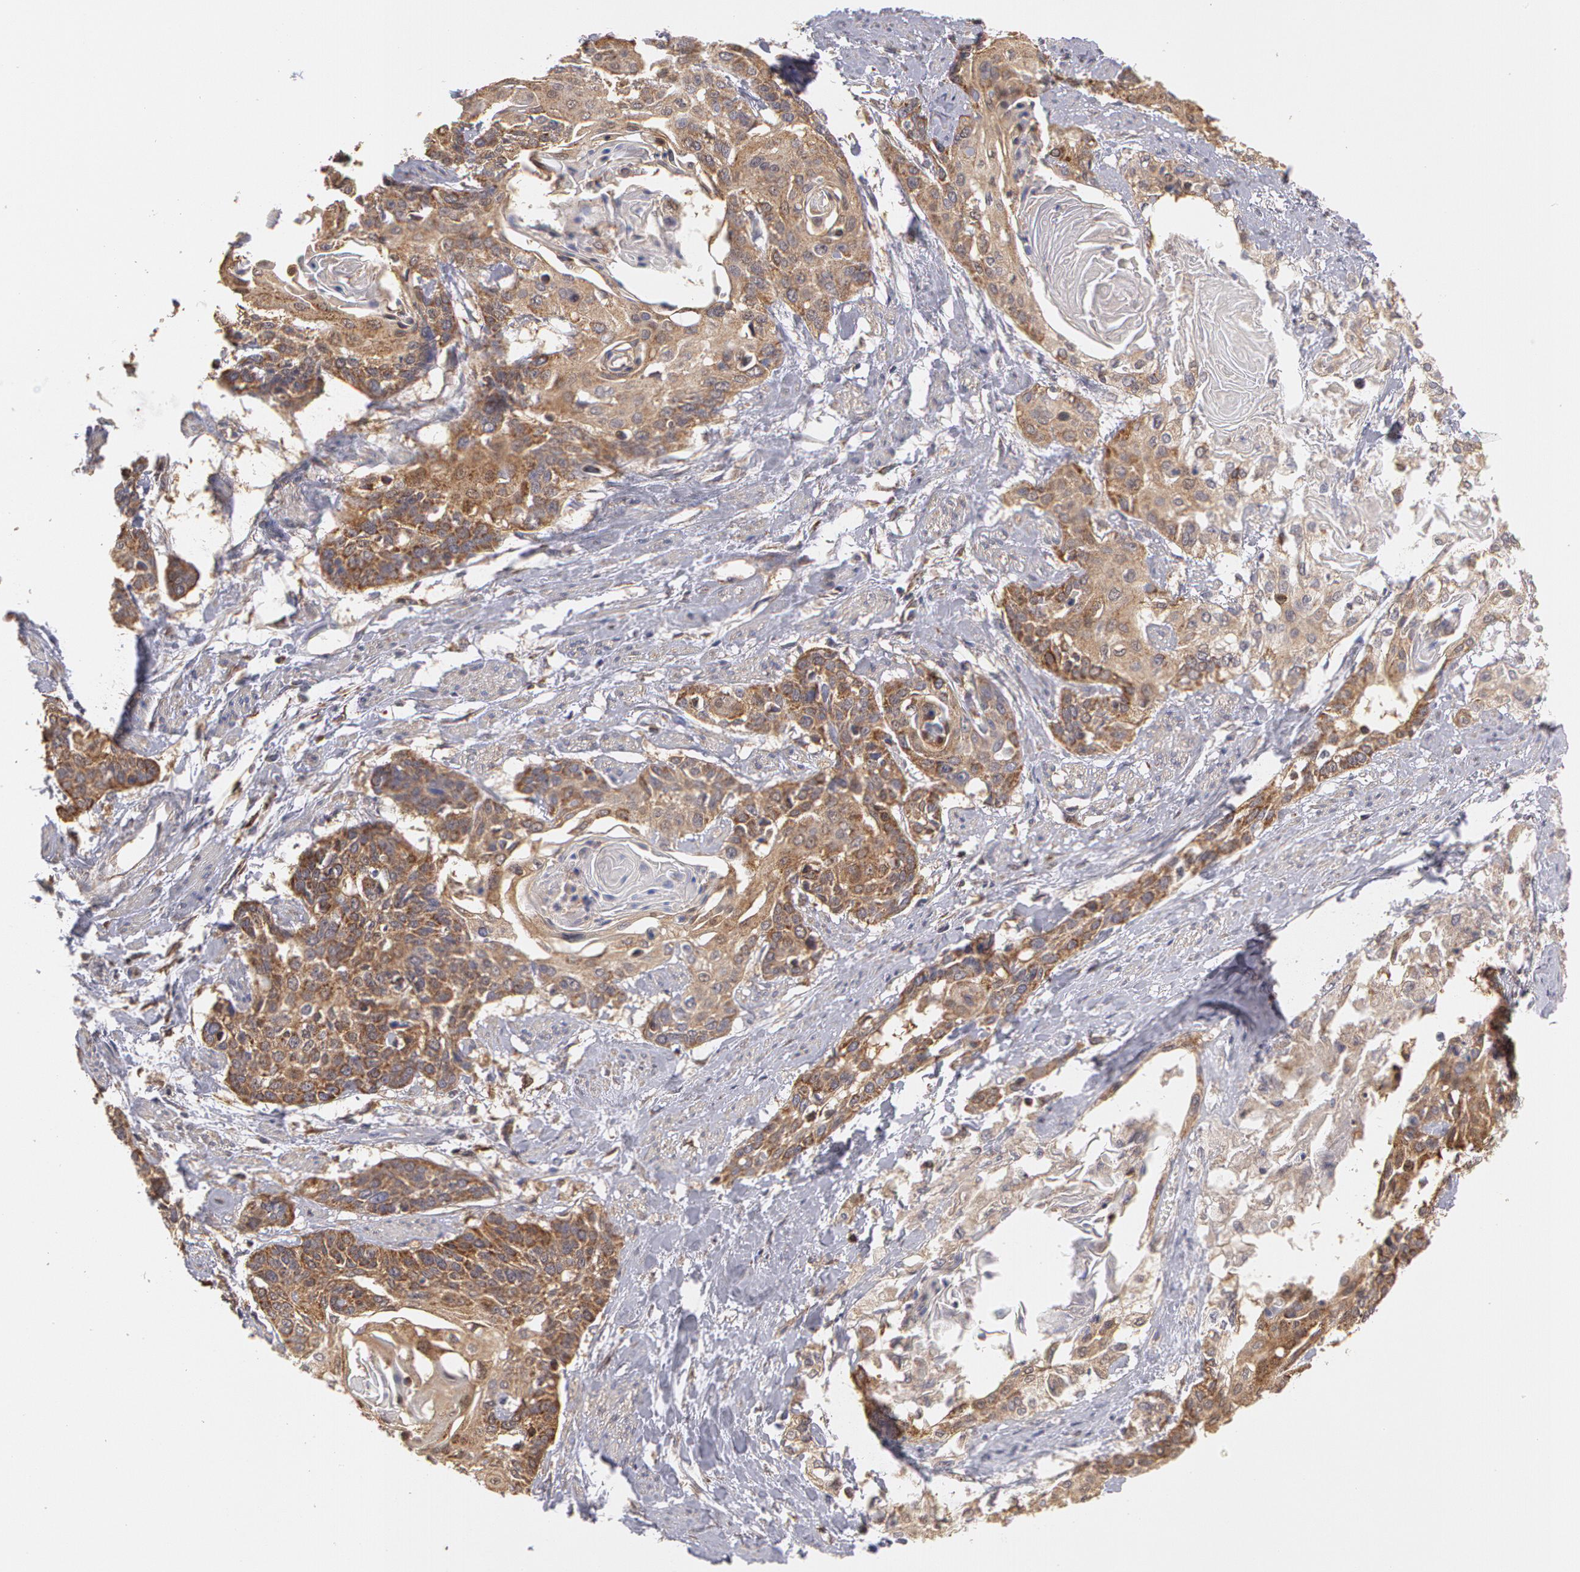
{"staining": {"intensity": "weak", "quantity": ">75%", "location": "cytoplasmic/membranous"}, "tissue": "cervical cancer", "cell_type": "Tumor cells", "image_type": "cancer", "snomed": [{"axis": "morphology", "description": "Squamous cell carcinoma, NOS"}, {"axis": "topography", "description": "Cervix"}], "caption": "Immunohistochemistry (IHC) staining of cervical cancer, which exhibits low levels of weak cytoplasmic/membranous staining in about >75% of tumor cells indicating weak cytoplasmic/membranous protein expression. The staining was performed using DAB (3,3'-diaminobenzidine) (brown) for protein detection and nuclei were counterstained in hematoxylin (blue).", "gene": "MPST", "patient": {"sex": "female", "age": 57}}